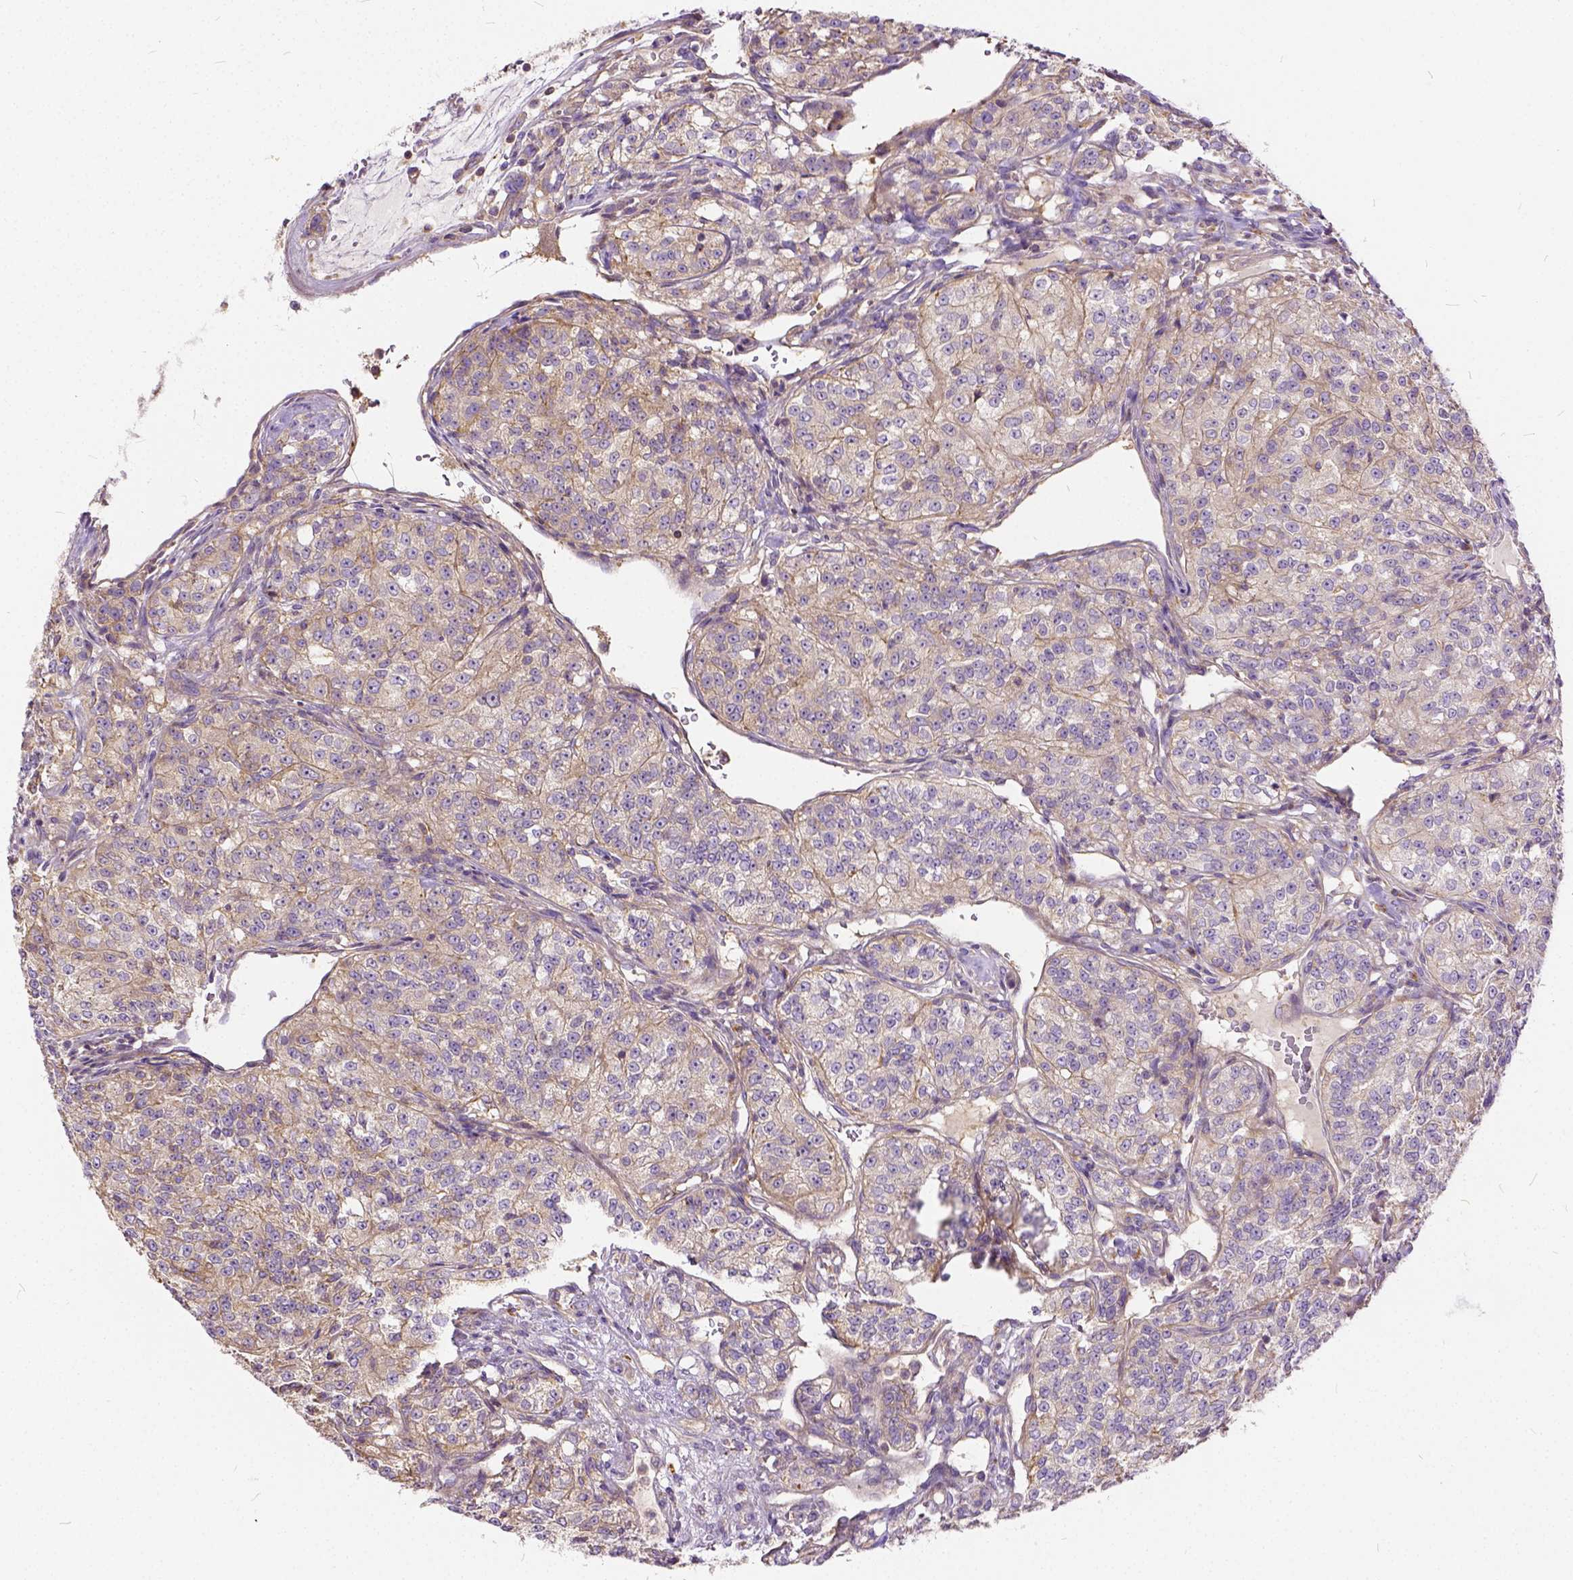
{"staining": {"intensity": "weak", "quantity": "<25%", "location": "cytoplasmic/membranous"}, "tissue": "renal cancer", "cell_type": "Tumor cells", "image_type": "cancer", "snomed": [{"axis": "morphology", "description": "Adenocarcinoma, NOS"}, {"axis": "topography", "description": "Kidney"}], "caption": "Renal adenocarcinoma was stained to show a protein in brown. There is no significant expression in tumor cells.", "gene": "CADM4", "patient": {"sex": "female", "age": 63}}